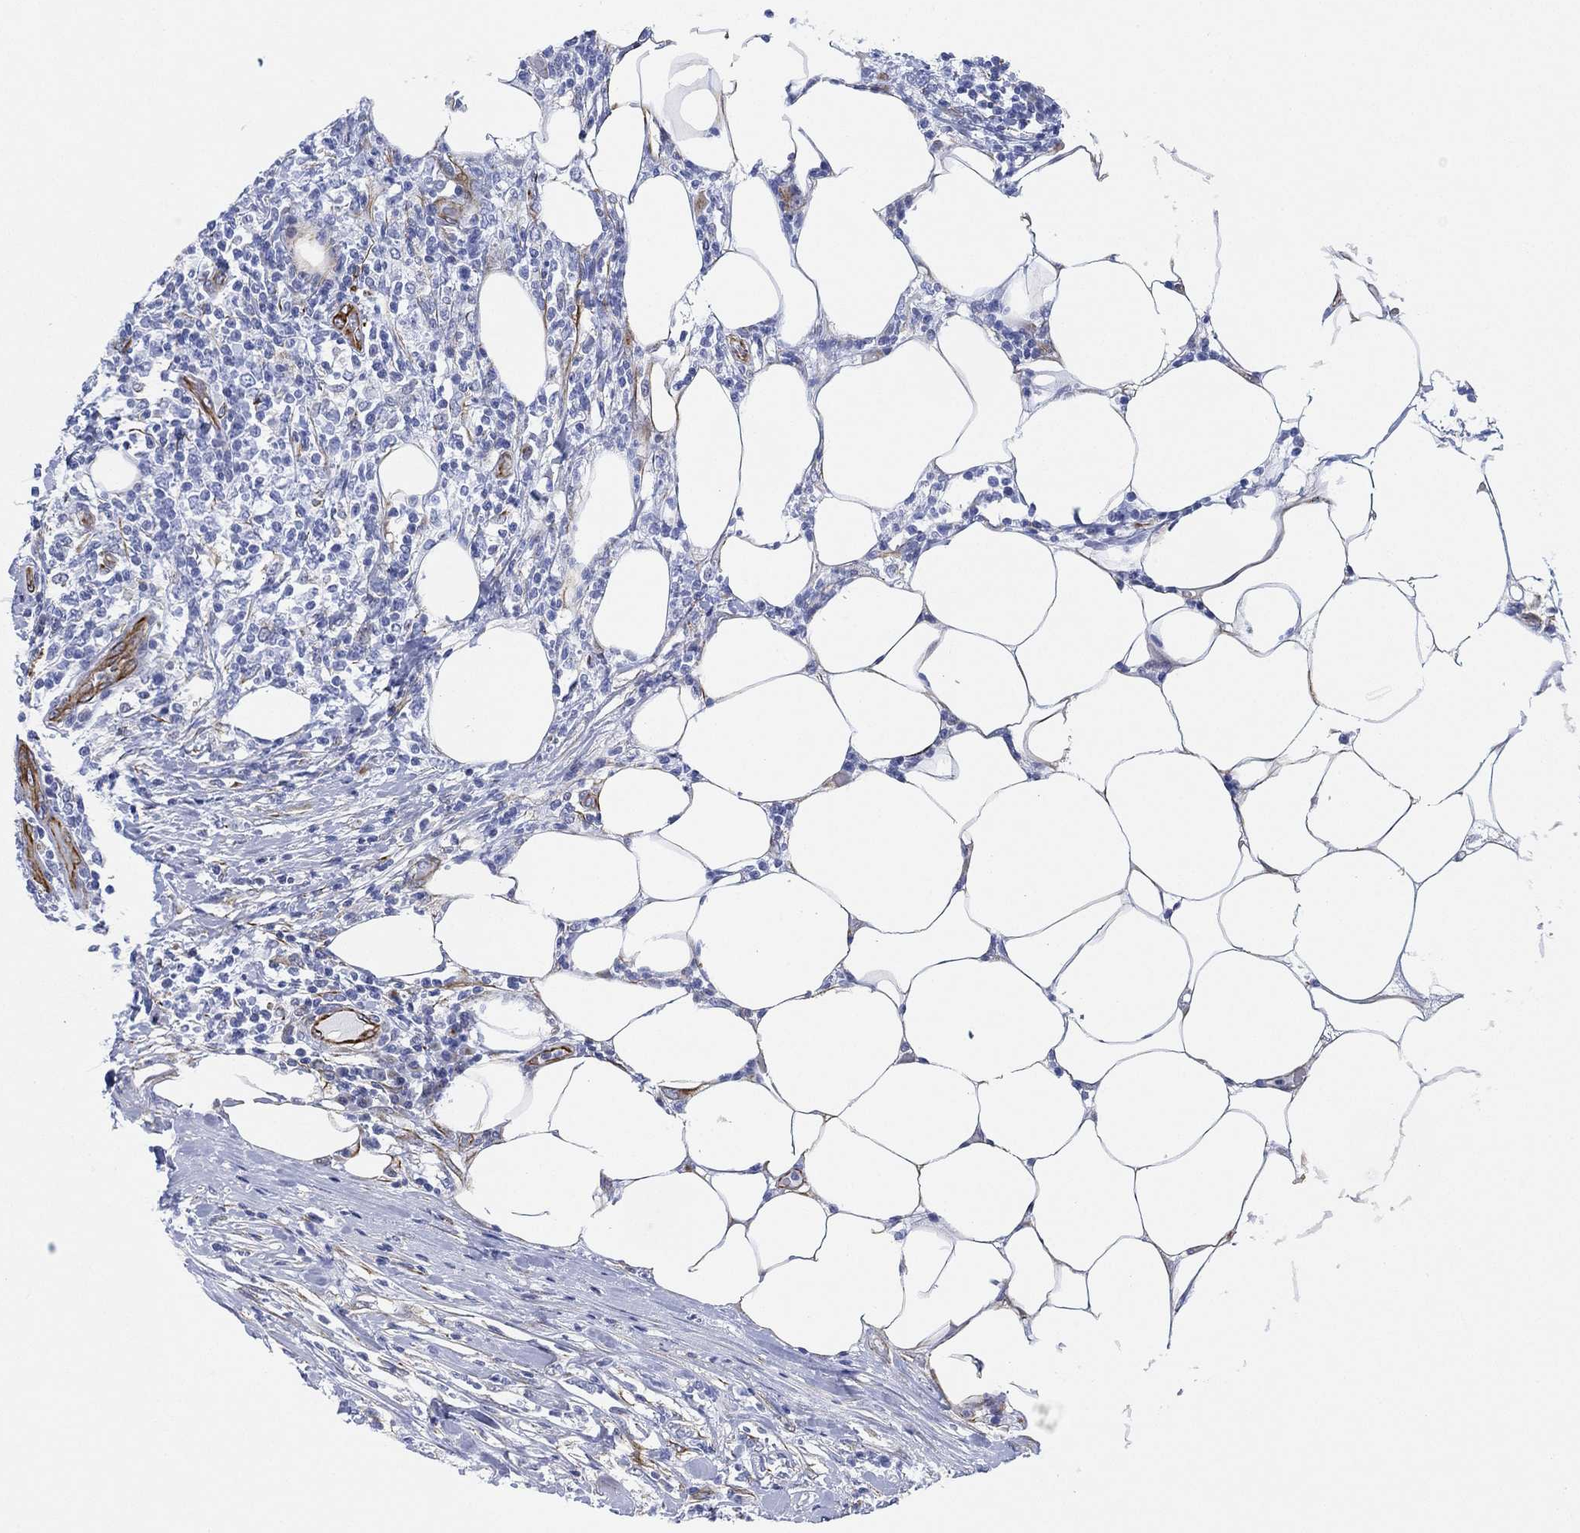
{"staining": {"intensity": "weak", "quantity": "<25%", "location": "cytoplasmic/membranous"}, "tissue": "lymphoma", "cell_type": "Tumor cells", "image_type": "cancer", "snomed": [{"axis": "morphology", "description": "Malignant lymphoma, non-Hodgkin's type, High grade"}, {"axis": "topography", "description": "Lymph node"}], "caption": "There is no significant expression in tumor cells of high-grade malignant lymphoma, non-Hodgkin's type. (Stains: DAB (3,3'-diaminobenzidine) IHC with hematoxylin counter stain, Microscopy: brightfield microscopy at high magnification).", "gene": "PSKH2", "patient": {"sex": "female", "age": 84}}